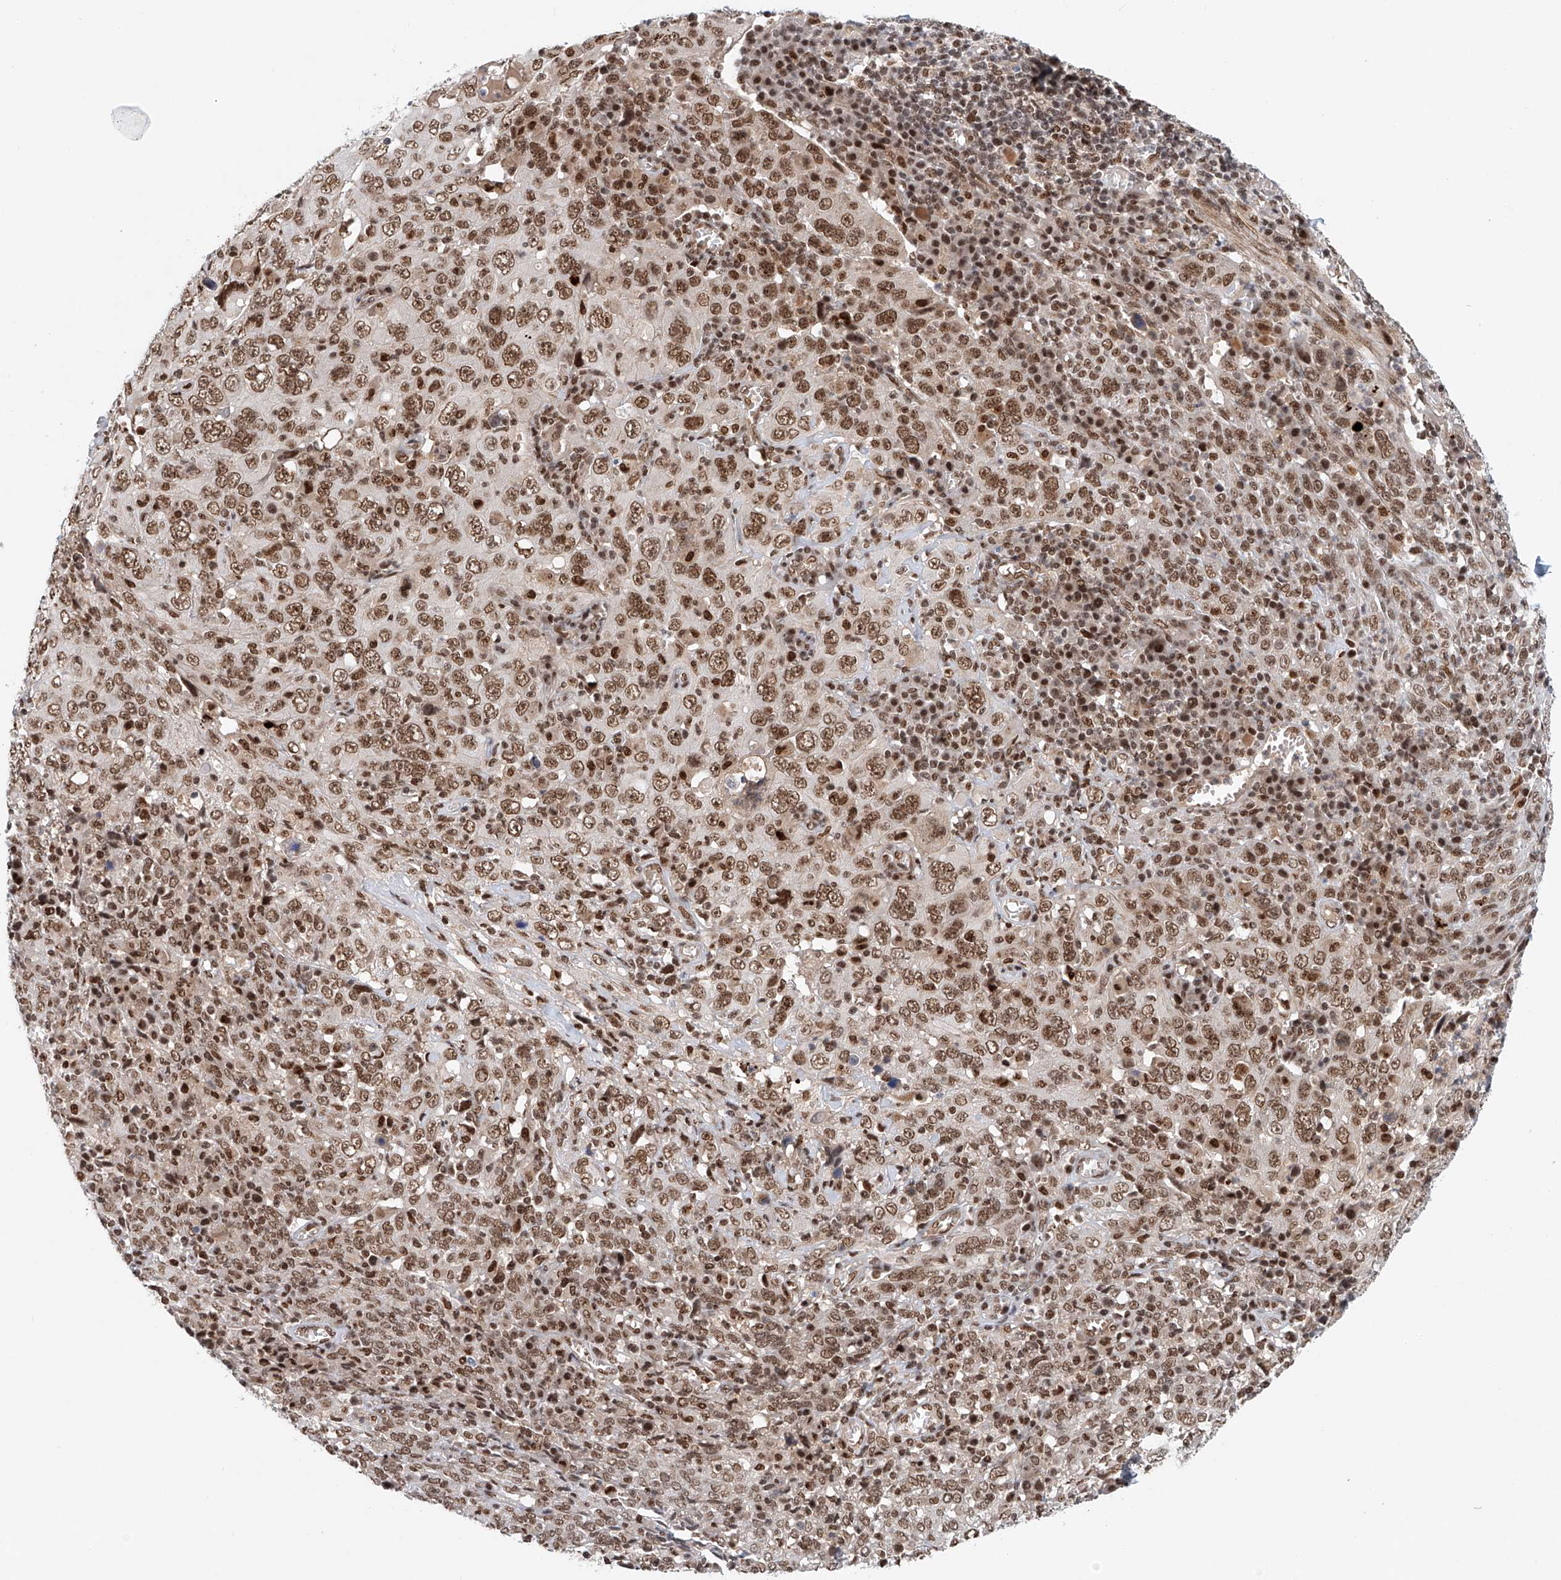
{"staining": {"intensity": "moderate", "quantity": ">75%", "location": "nuclear"}, "tissue": "cervical cancer", "cell_type": "Tumor cells", "image_type": "cancer", "snomed": [{"axis": "morphology", "description": "Squamous cell carcinoma, NOS"}, {"axis": "topography", "description": "Cervix"}], "caption": "Immunohistochemical staining of human squamous cell carcinoma (cervical) displays moderate nuclear protein staining in approximately >75% of tumor cells.", "gene": "ZNF470", "patient": {"sex": "female", "age": 46}}